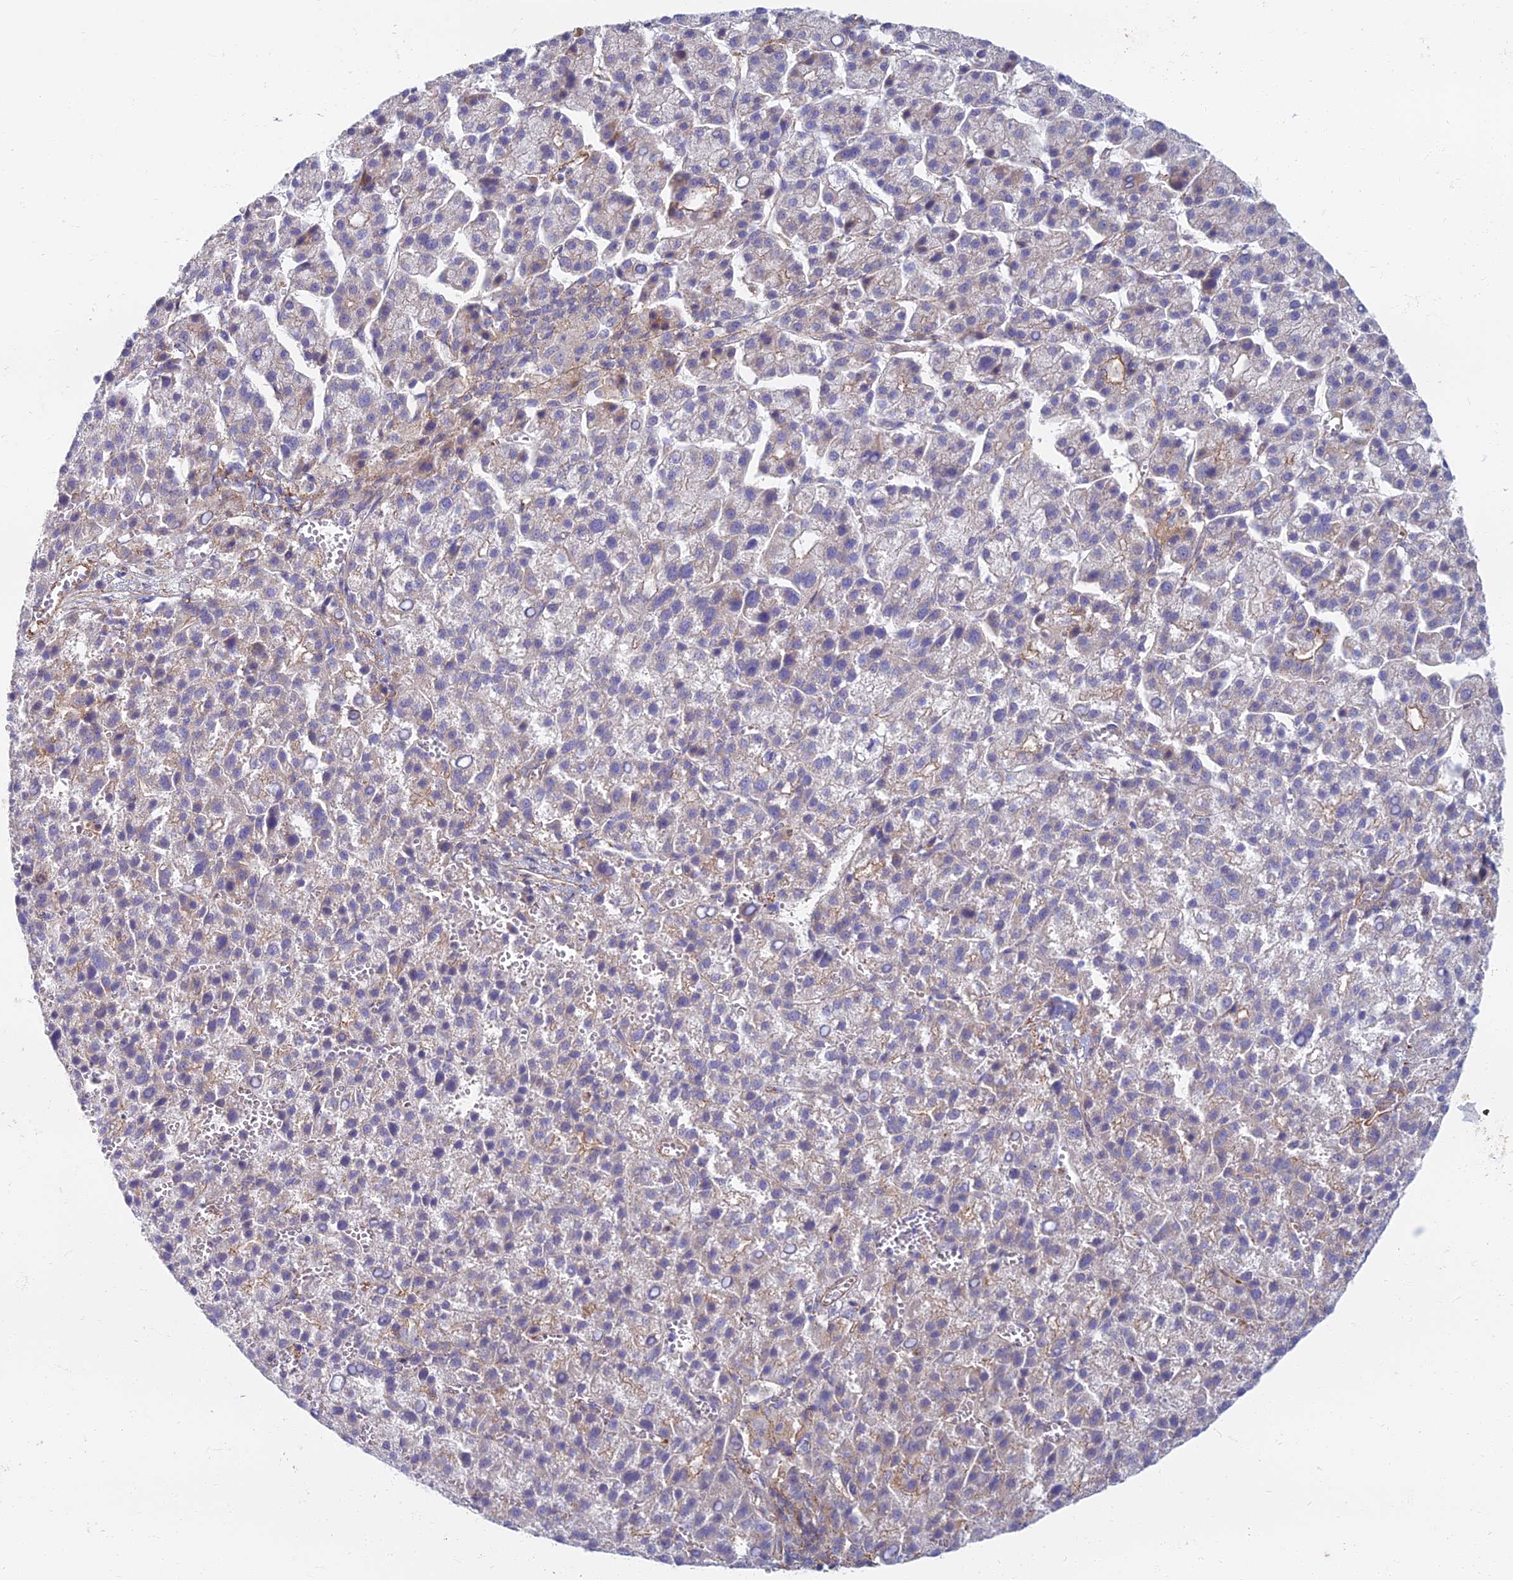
{"staining": {"intensity": "negative", "quantity": "none", "location": "none"}, "tissue": "liver cancer", "cell_type": "Tumor cells", "image_type": "cancer", "snomed": [{"axis": "morphology", "description": "Carcinoma, Hepatocellular, NOS"}, {"axis": "topography", "description": "Liver"}], "caption": "Tumor cells are negative for brown protein staining in hepatocellular carcinoma (liver).", "gene": "C15orf40", "patient": {"sex": "female", "age": 58}}